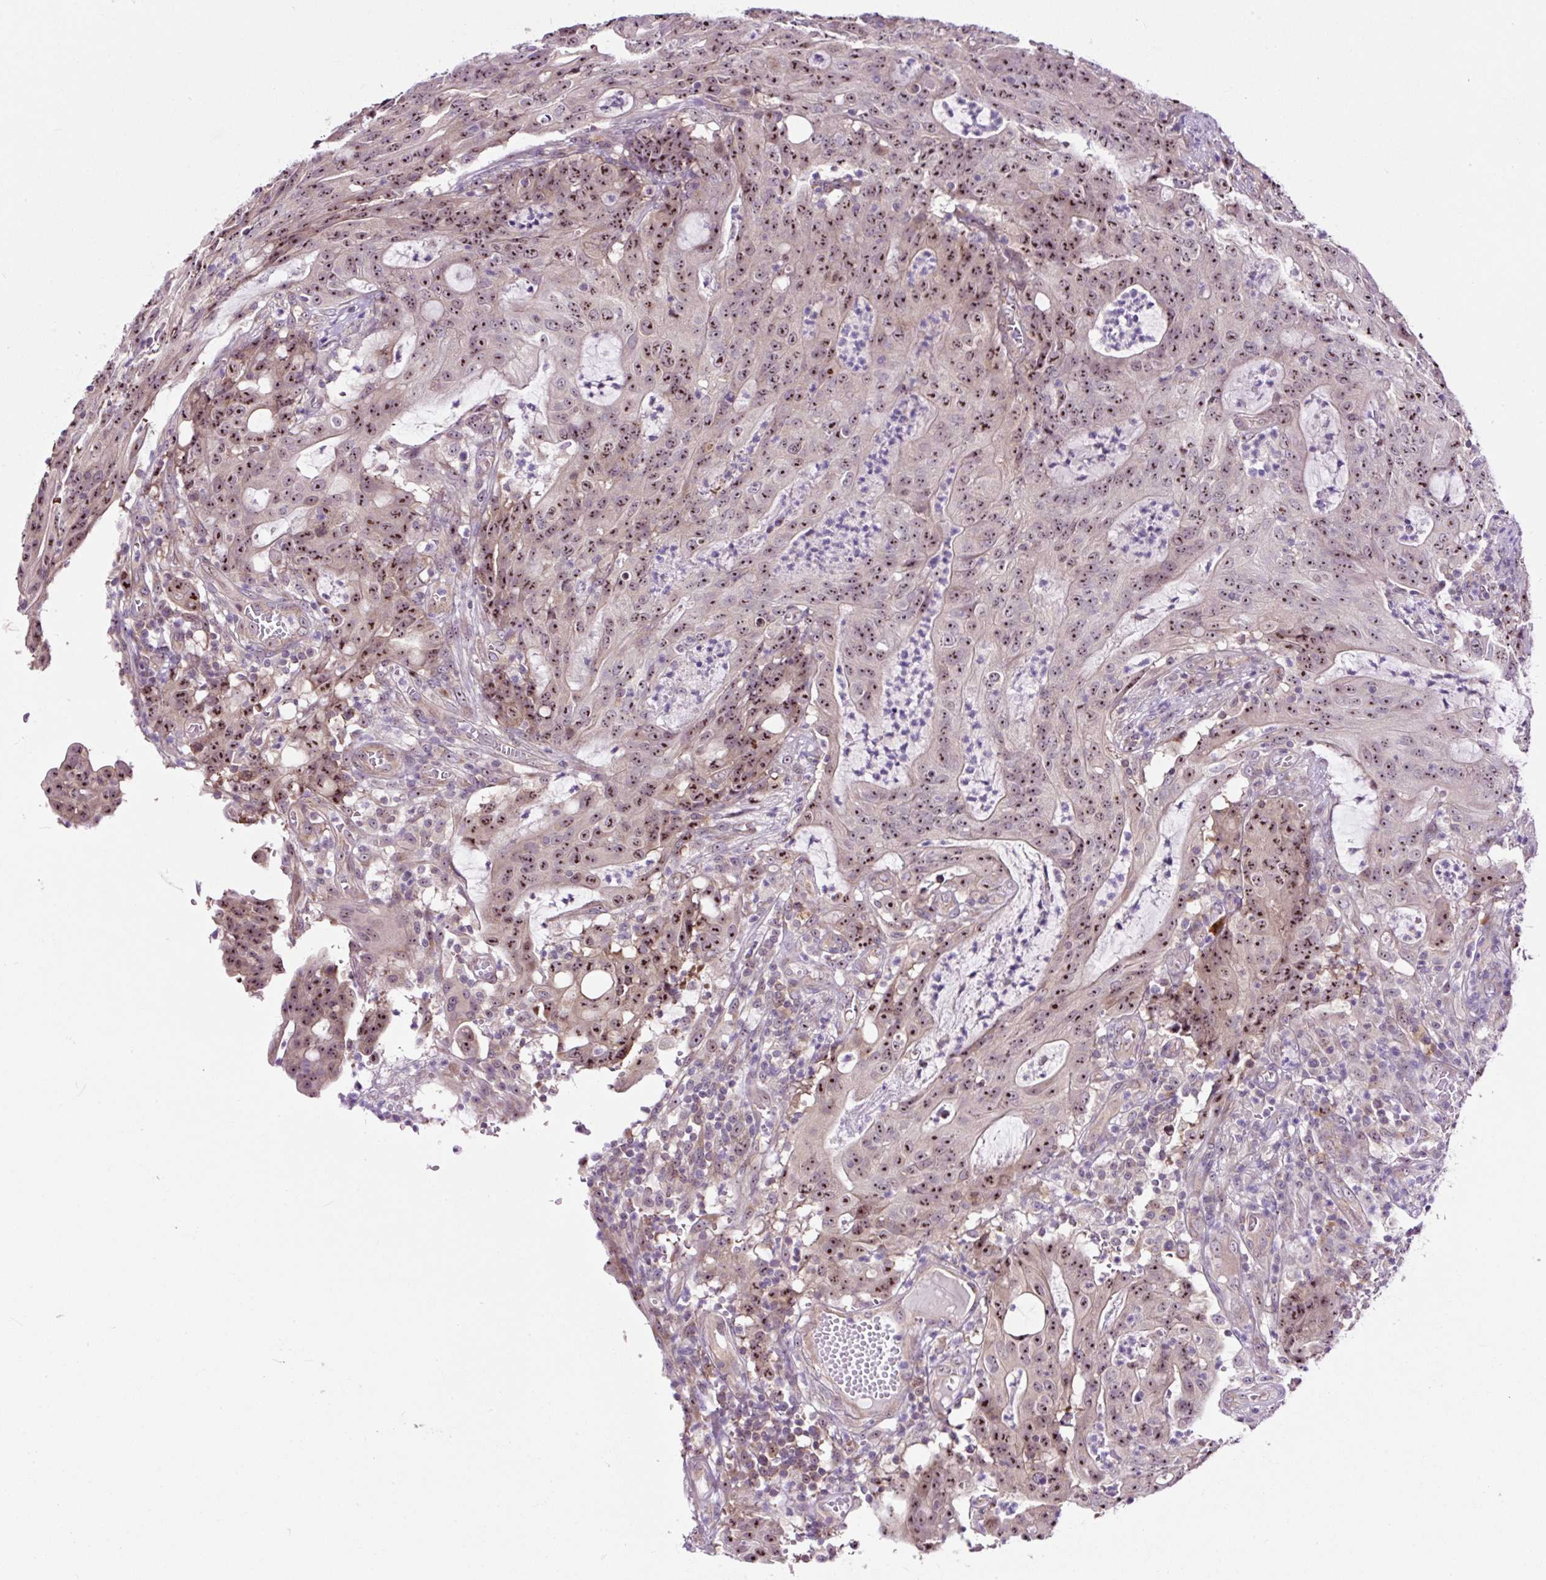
{"staining": {"intensity": "moderate", "quantity": ">75%", "location": "nuclear"}, "tissue": "colorectal cancer", "cell_type": "Tumor cells", "image_type": "cancer", "snomed": [{"axis": "morphology", "description": "Adenocarcinoma, NOS"}, {"axis": "topography", "description": "Colon"}], "caption": "Immunohistochemistry (DAB (3,3'-diaminobenzidine)) staining of colorectal cancer (adenocarcinoma) demonstrates moderate nuclear protein expression in approximately >75% of tumor cells. Ihc stains the protein of interest in brown and the nuclei are stained blue.", "gene": "NOM1", "patient": {"sex": "male", "age": 83}}